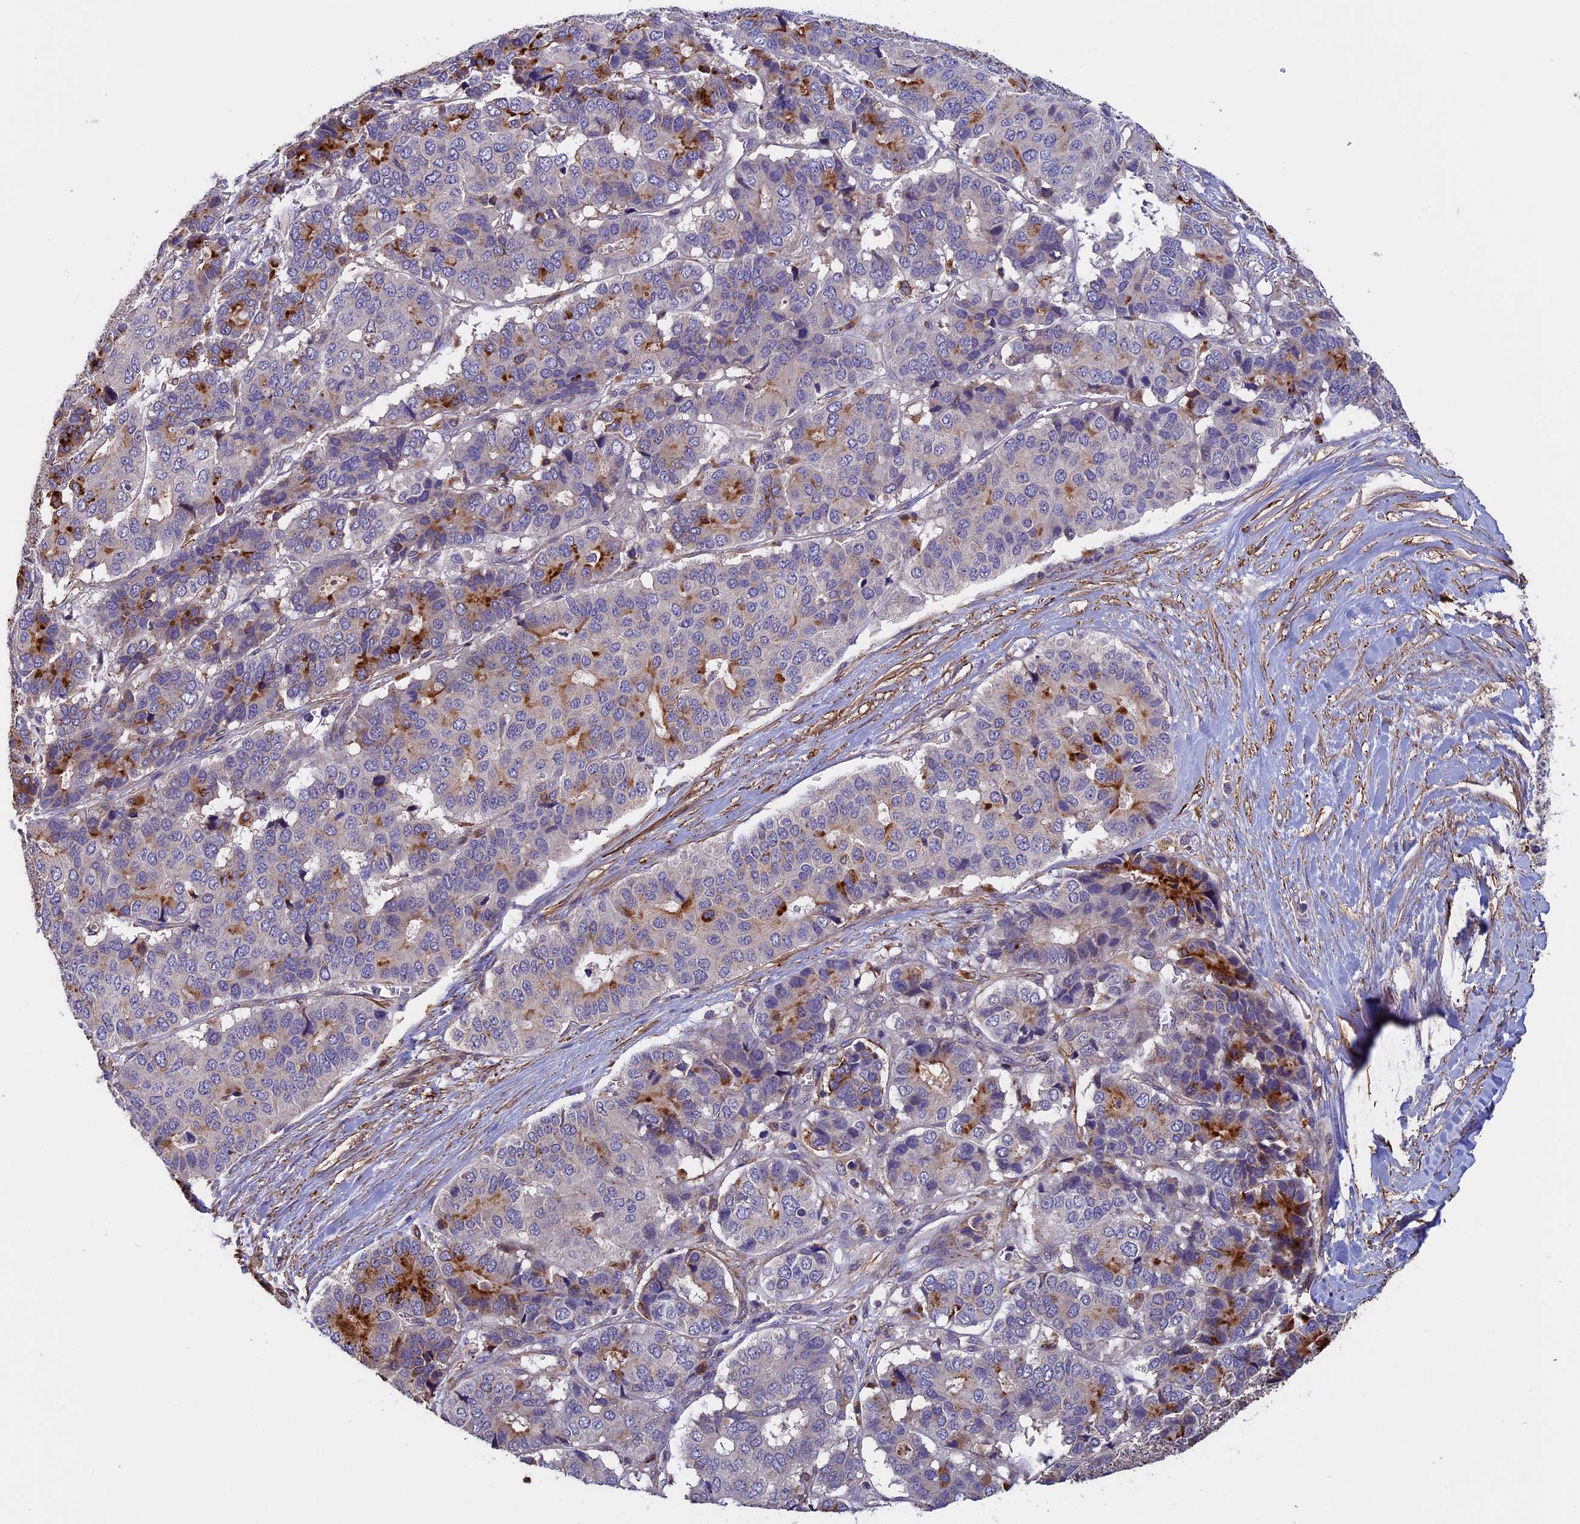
{"staining": {"intensity": "strong", "quantity": "<25%", "location": "cytoplasmic/membranous"}, "tissue": "pancreatic cancer", "cell_type": "Tumor cells", "image_type": "cancer", "snomed": [{"axis": "morphology", "description": "Adenocarcinoma, NOS"}, {"axis": "topography", "description": "Pancreas"}], "caption": "Adenocarcinoma (pancreatic) was stained to show a protein in brown. There is medium levels of strong cytoplasmic/membranous positivity in approximately <25% of tumor cells. (DAB (3,3'-diaminobenzidine) IHC, brown staining for protein, blue staining for nuclei).", "gene": "SLC9A5", "patient": {"sex": "male", "age": 50}}